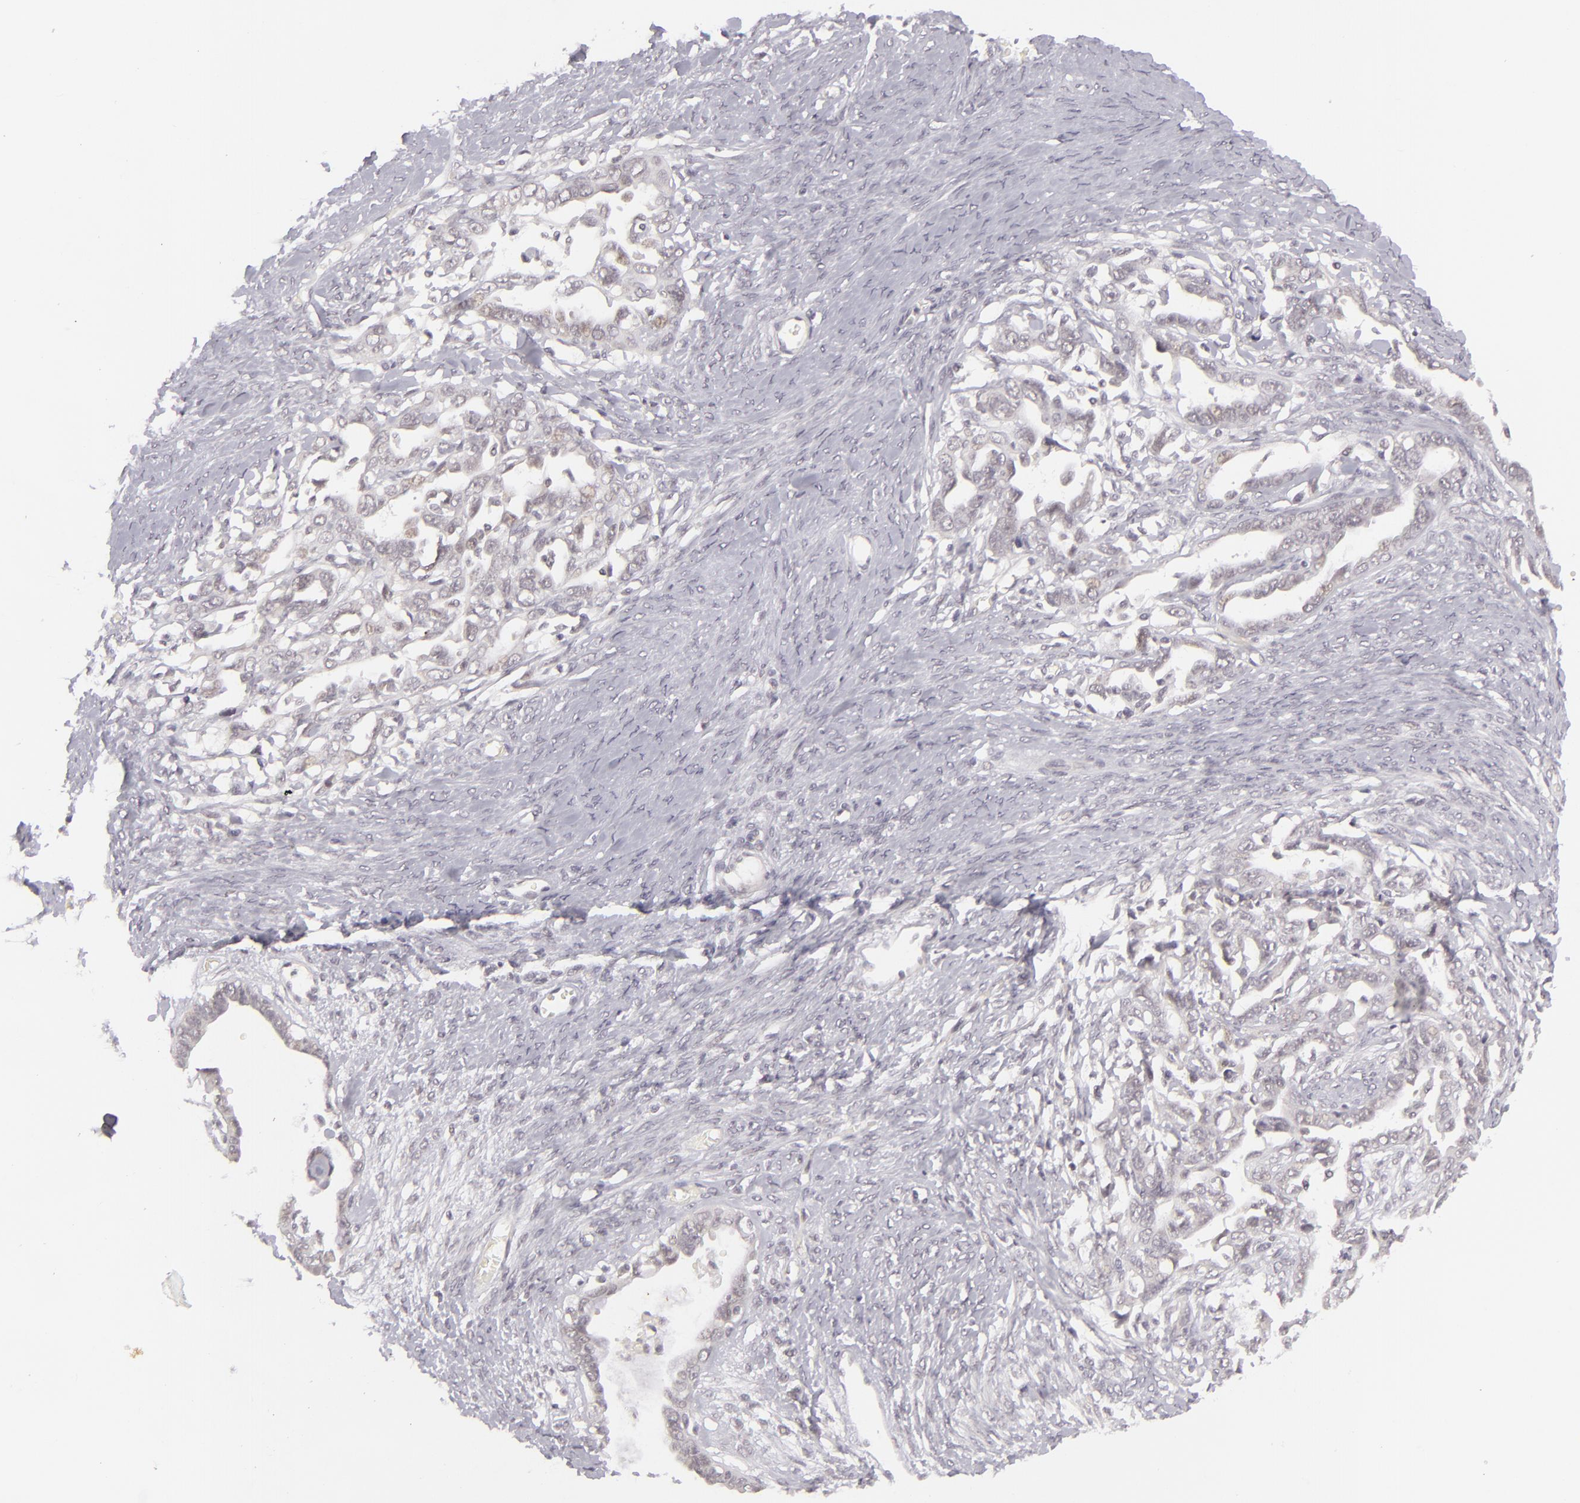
{"staining": {"intensity": "negative", "quantity": "none", "location": "none"}, "tissue": "ovarian cancer", "cell_type": "Tumor cells", "image_type": "cancer", "snomed": [{"axis": "morphology", "description": "Cystadenocarcinoma, serous, NOS"}, {"axis": "topography", "description": "Ovary"}], "caption": "This image is of ovarian cancer stained with immunohistochemistry (IHC) to label a protein in brown with the nuclei are counter-stained blue. There is no staining in tumor cells.", "gene": "DLG3", "patient": {"sex": "female", "age": 69}}